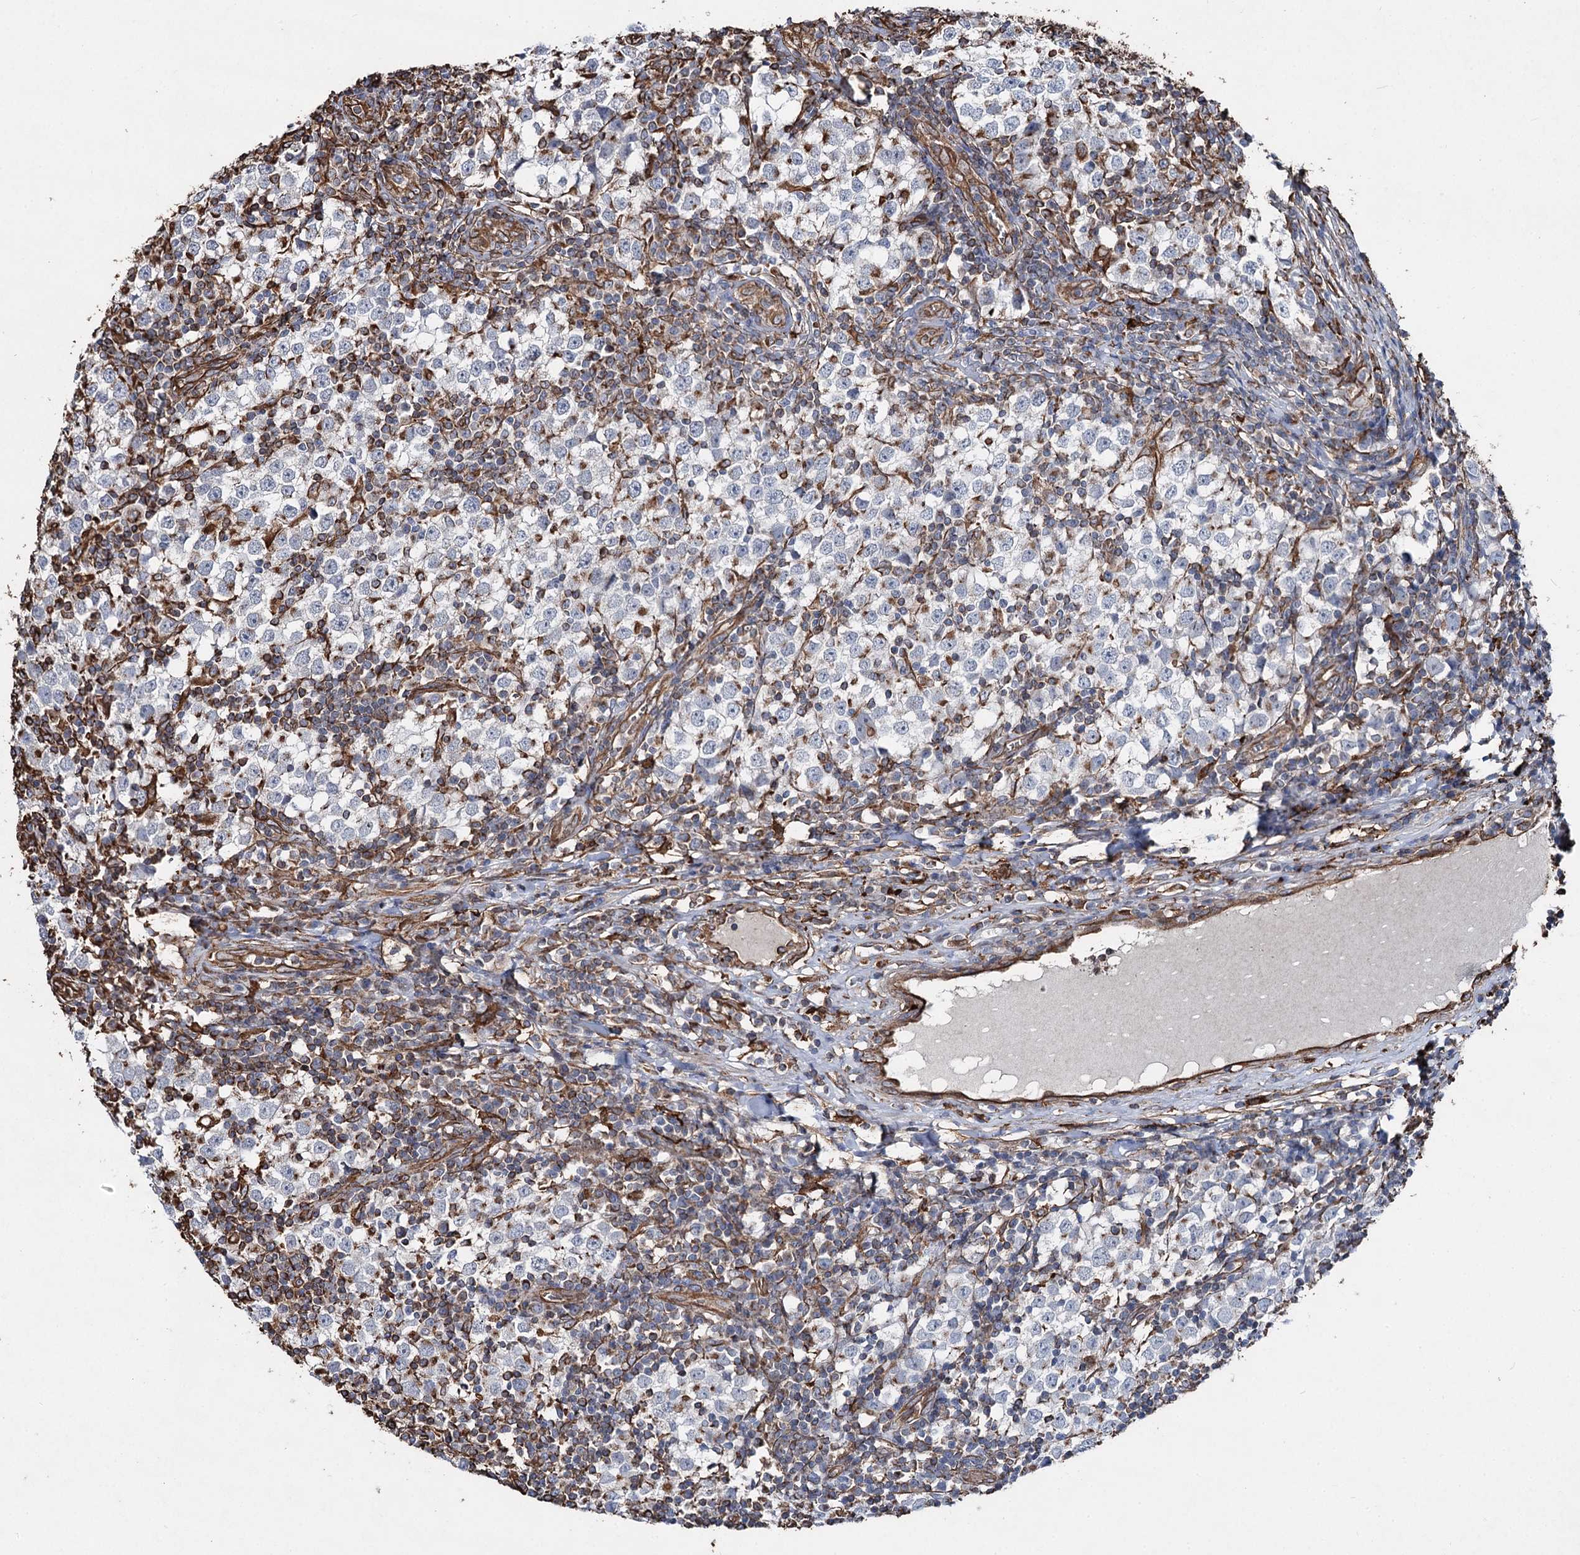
{"staining": {"intensity": "negative", "quantity": "none", "location": "none"}, "tissue": "testis cancer", "cell_type": "Tumor cells", "image_type": "cancer", "snomed": [{"axis": "morphology", "description": "Seminoma, NOS"}, {"axis": "topography", "description": "Testis"}], "caption": "Immunohistochemistry (IHC) of testis cancer (seminoma) demonstrates no positivity in tumor cells.", "gene": "CLEC4M", "patient": {"sex": "male", "age": 65}}